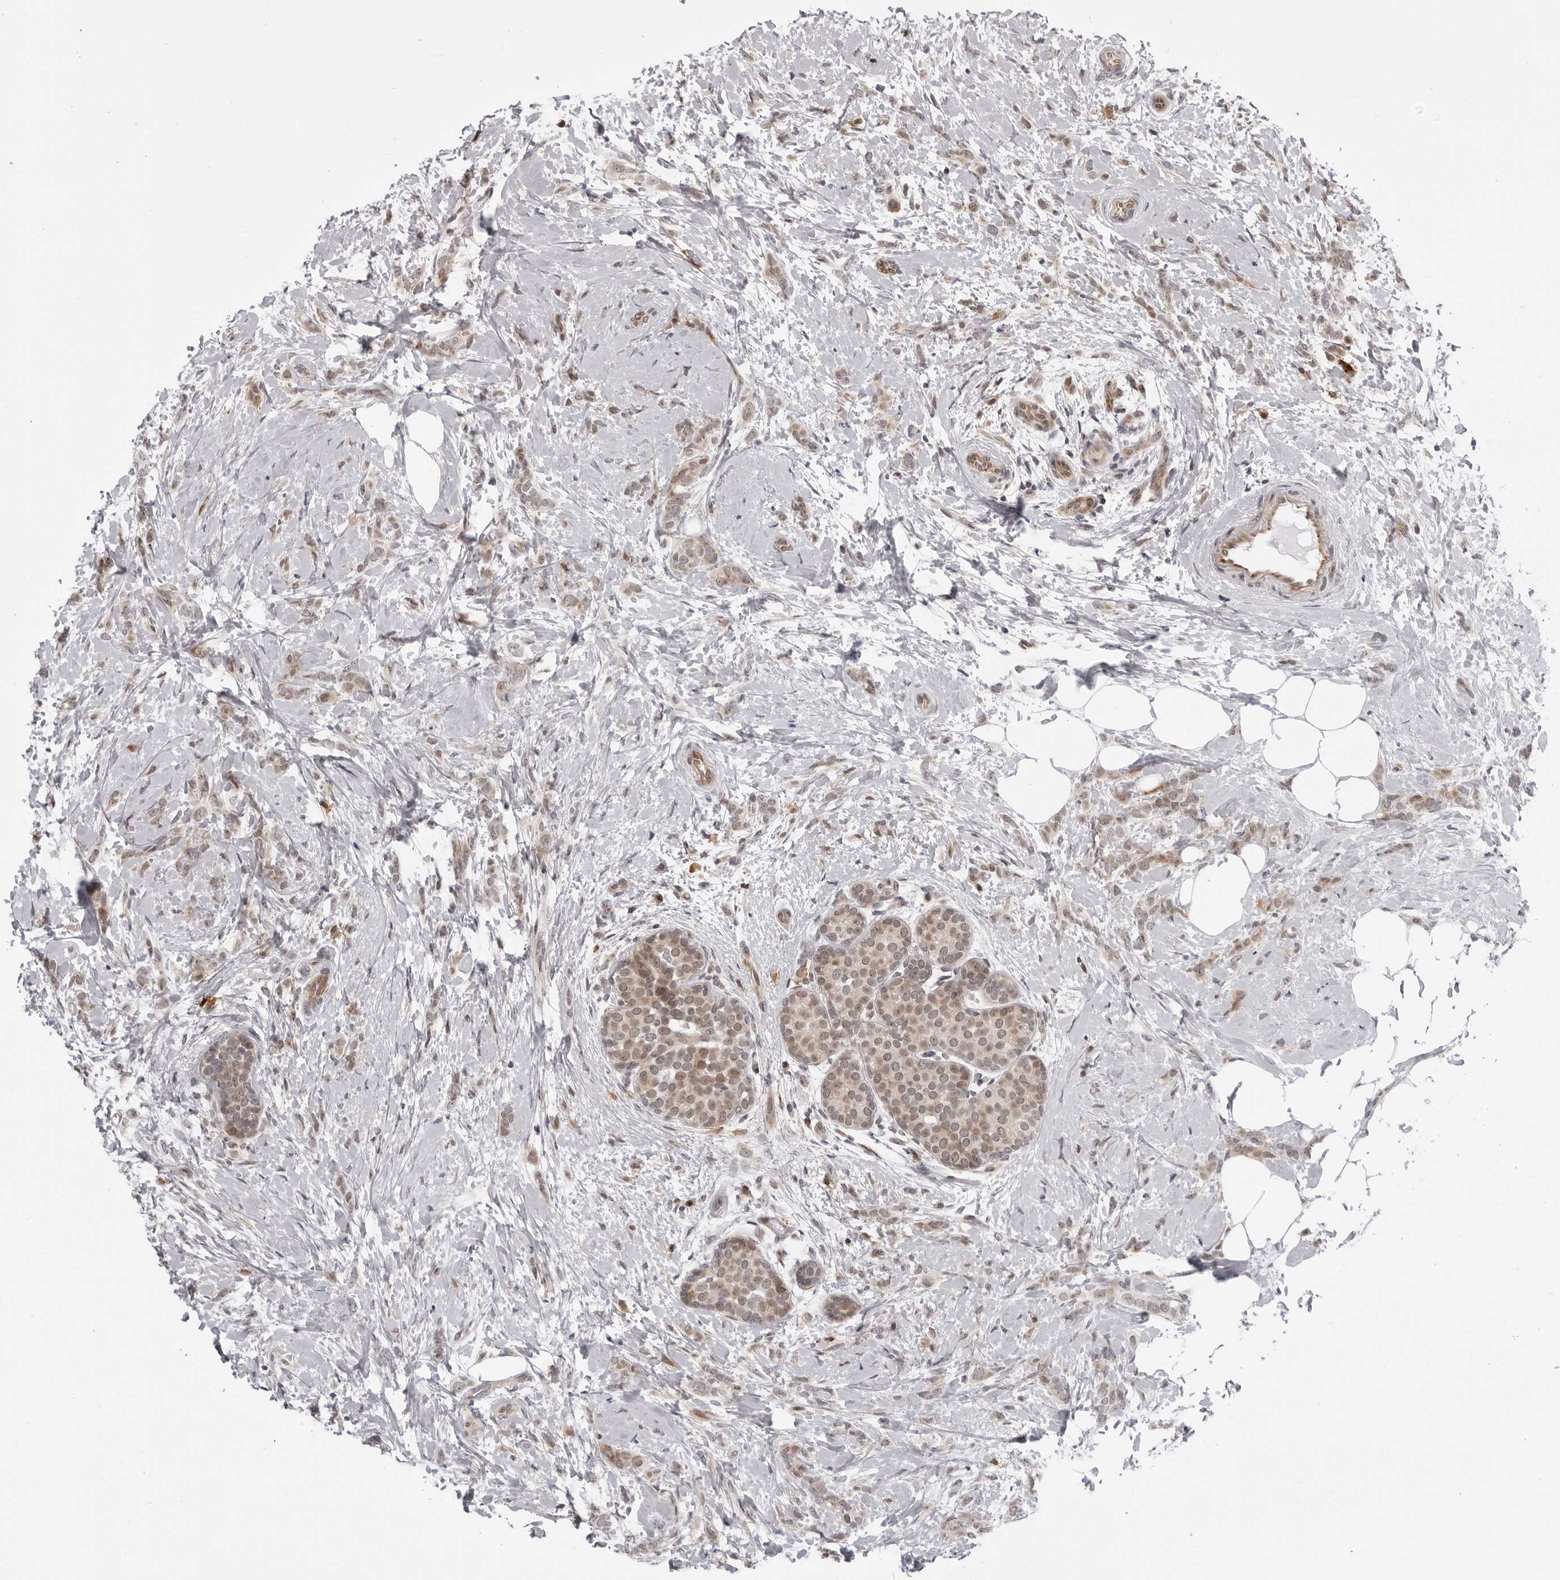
{"staining": {"intensity": "weak", "quantity": ">75%", "location": "cytoplasmic/membranous"}, "tissue": "breast cancer", "cell_type": "Tumor cells", "image_type": "cancer", "snomed": [{"axis": "morphology", "description": "Lobular carcinoma, in situ"}, {"axis": "morphology", "description": "Lobular carcinoma"}, {"axis": "topography", "description": "Breast"}], "caption": "Weak cytoplasmic/membranous staining for a protein is identified in approximately >75% of tumor cells of breast cancer using IHC.", "gene": "GCSAML", "patient": {"sex": "female", "age": 41}}